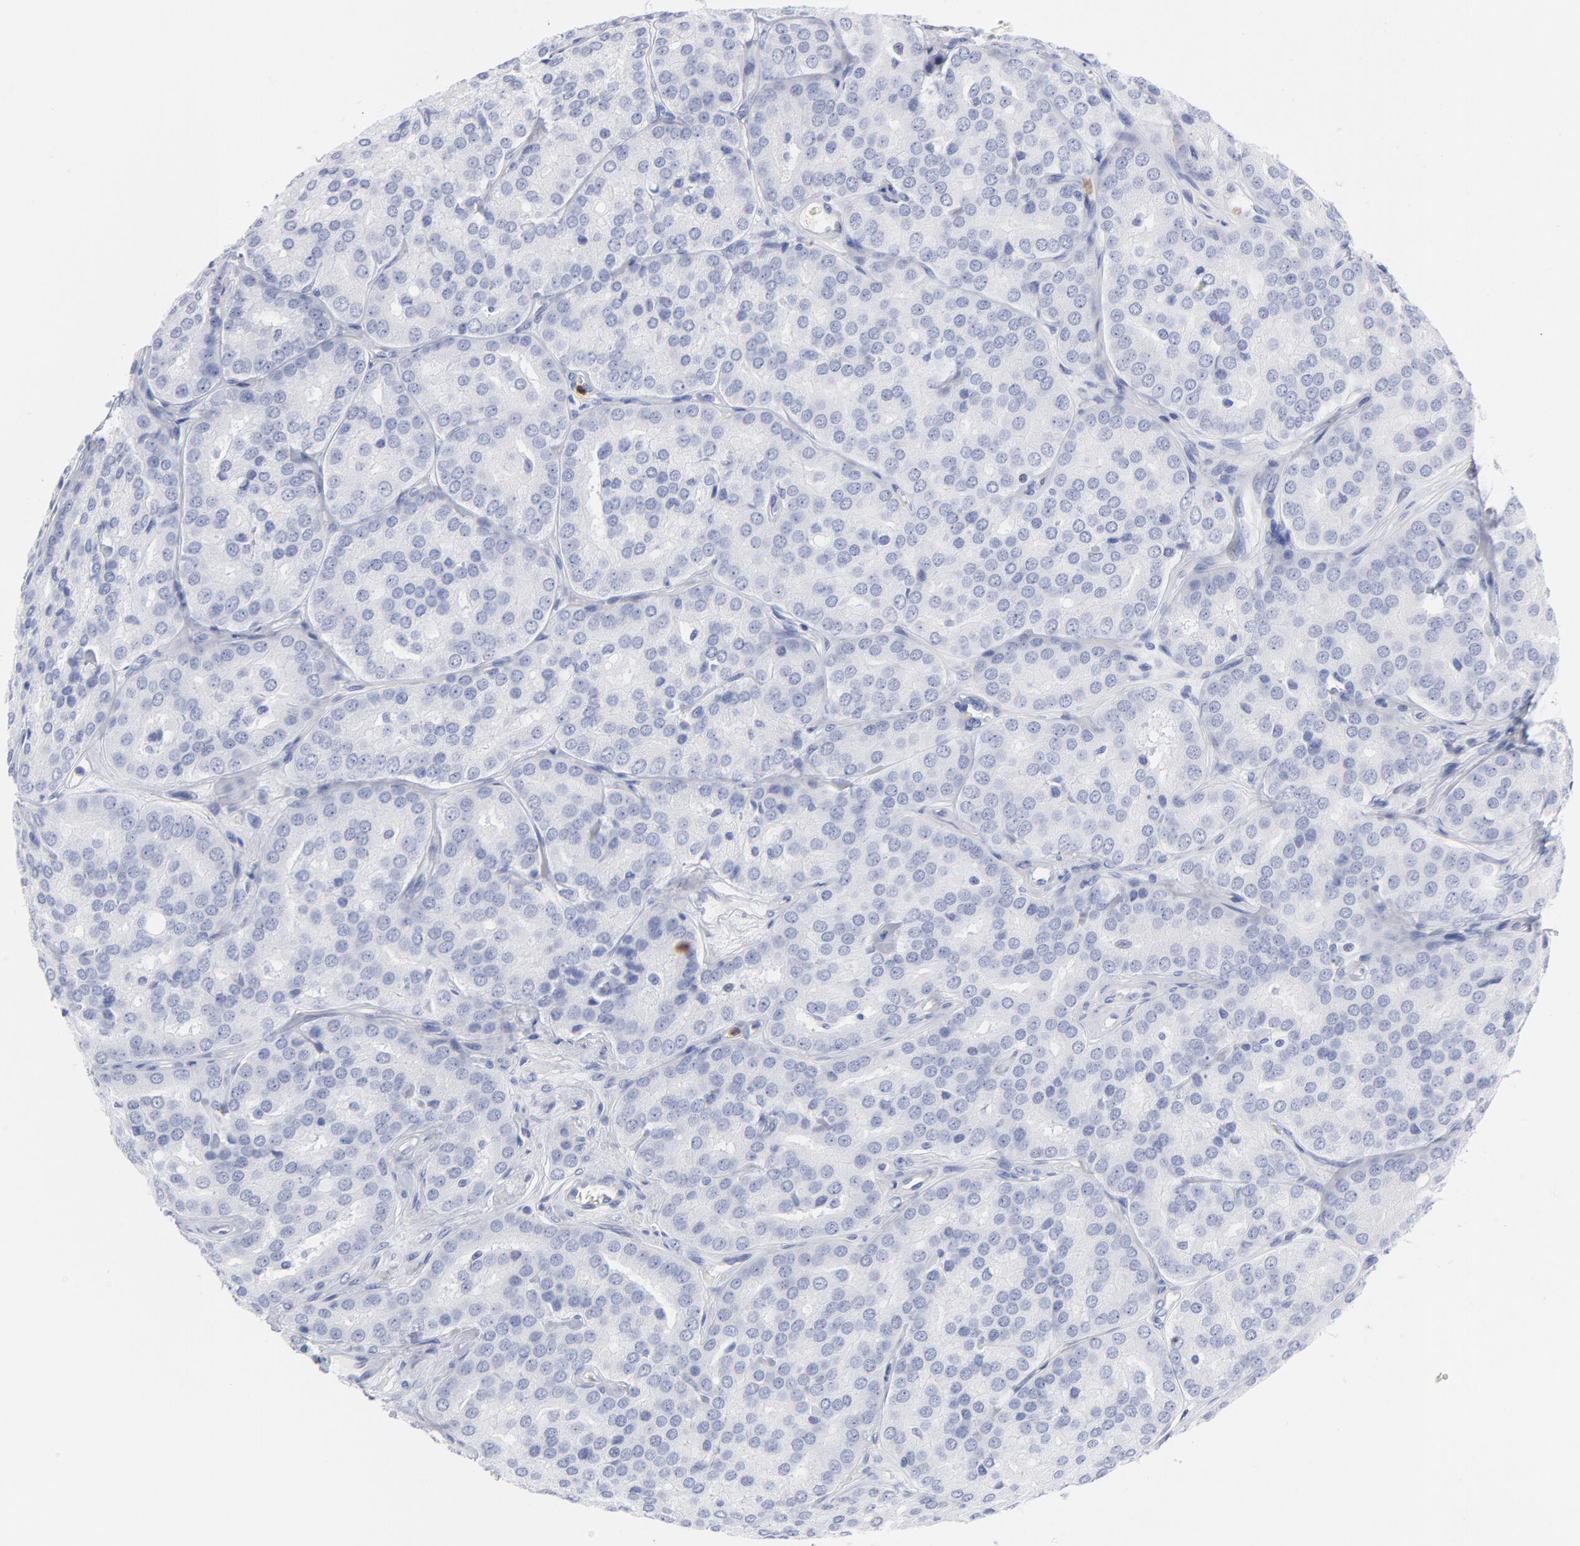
{"staining": {"intensity": "negative", "quantity": "none", "location": "none"}, "tissue": "prostate cancer", "cell_type": "Tumor cells", "image_type": "cancer", "snomed": [{"axis": "morphology", "description": "Adenocarcinoma, High grade"}, {"axis": "topography", "description": "Prostate"}], "caption": "Prostate cancer stained for a protein using immunohistochemistry reveals no expression tumor cells.", "gene": "ARG1", "patient": {"sex": "male", "age": 64}}